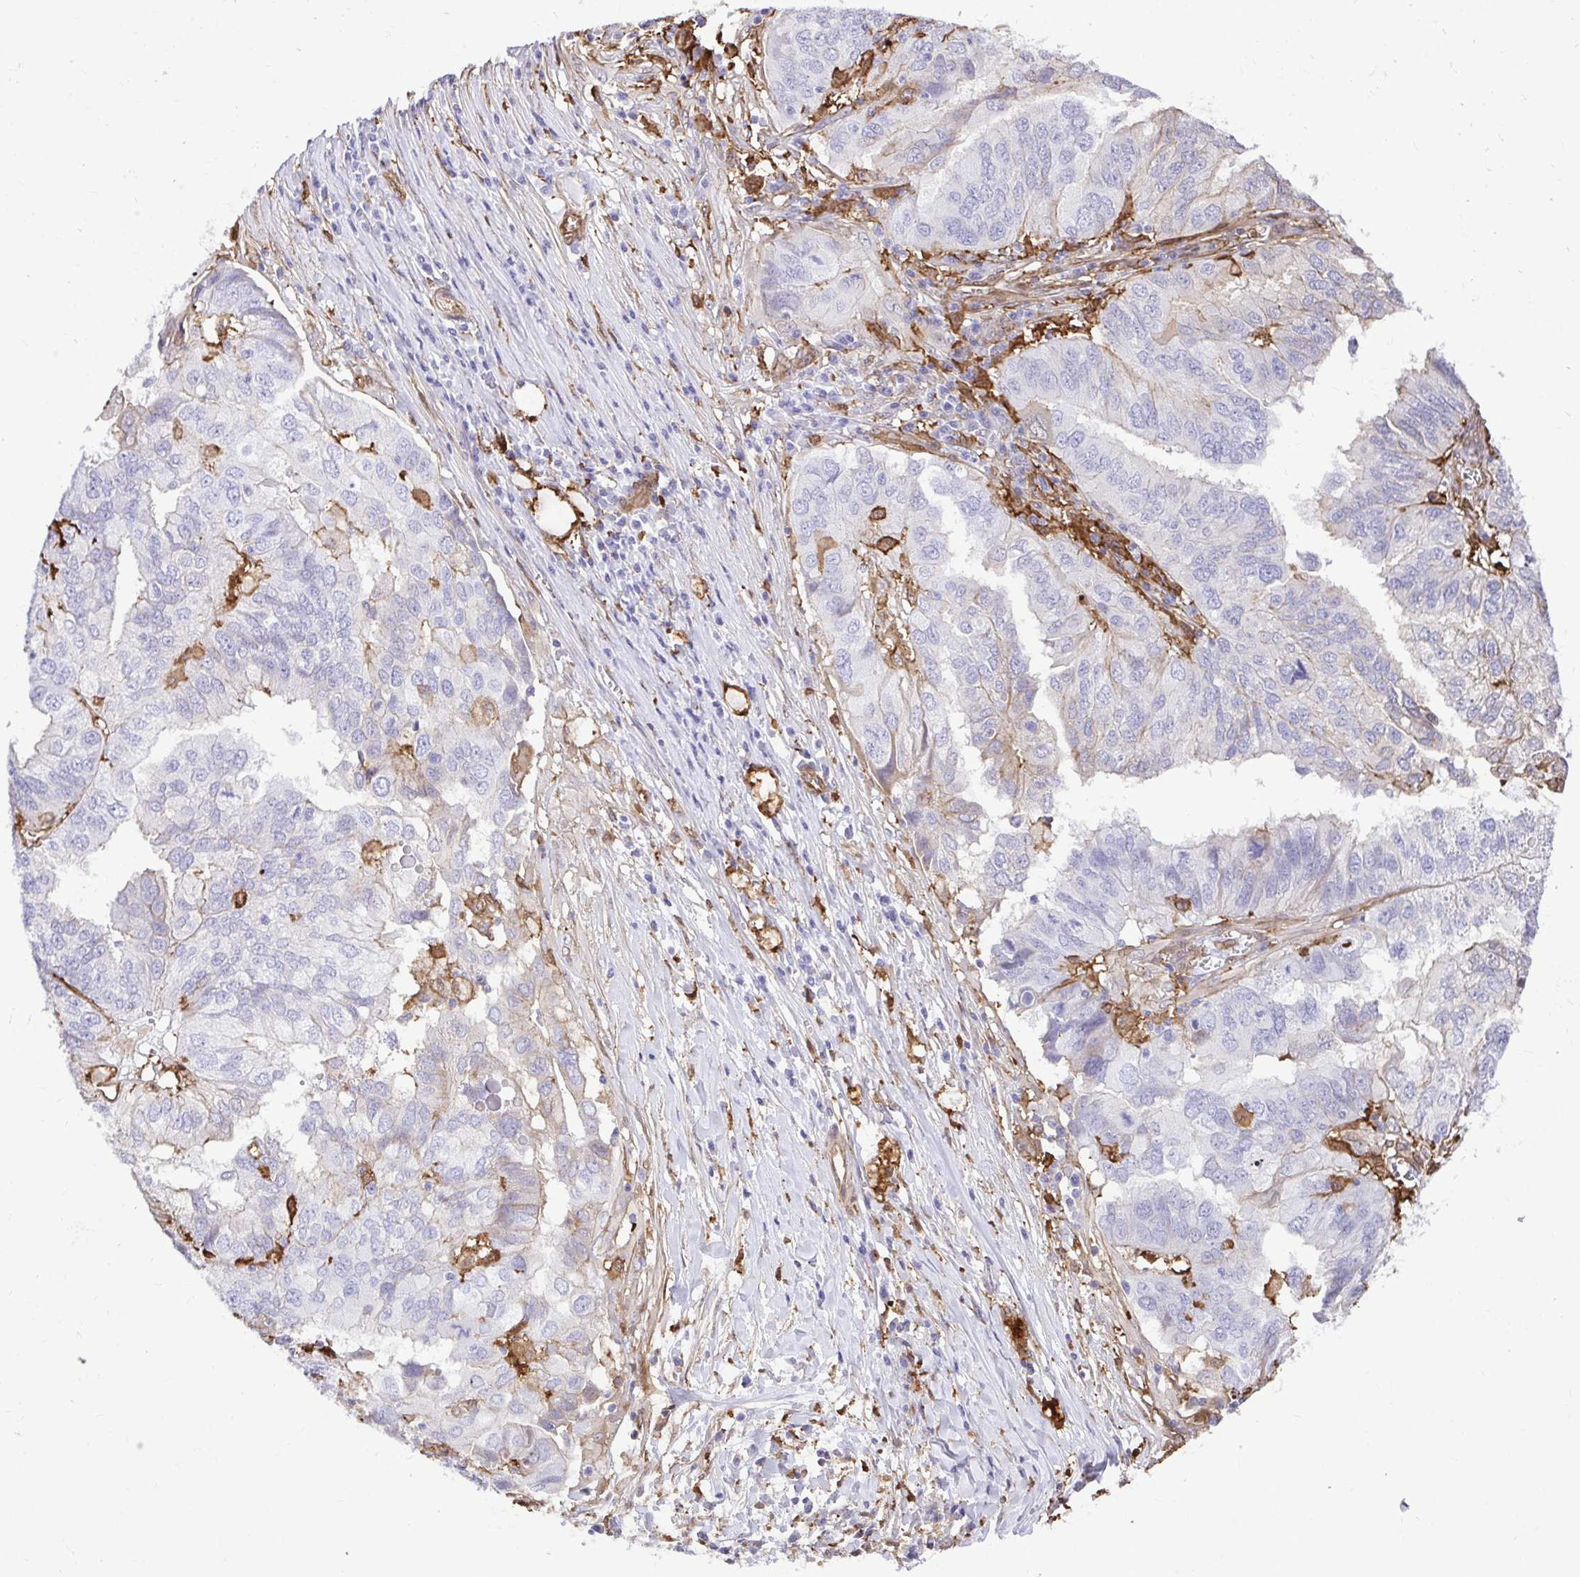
{"staining": {"intensity": "negative", "quantity": "none", "location": "none"}, "tissue": "ovarian cancer", "cell_type": "Tumor cells", "image_type": "cancer", "snomed": [{"axis": "morphology", "description": "Cystadenocarcinoma, serous, NOS"}, {"axis": "topography", "description": "Ovary"}], "caption": "Immunohistochemistry (IHC) histopathology image of neoplastic tissue: serous cystadenocarcinoma (ovarian) stained with DAB shows no significant protein positivity in tumor cells. (Brightfield microscopy of DAB (3,3'-diaminobenzidine) IHC at high magnification).", "gene": "GSN", "patient": {"sex": "female", "age": 79}}